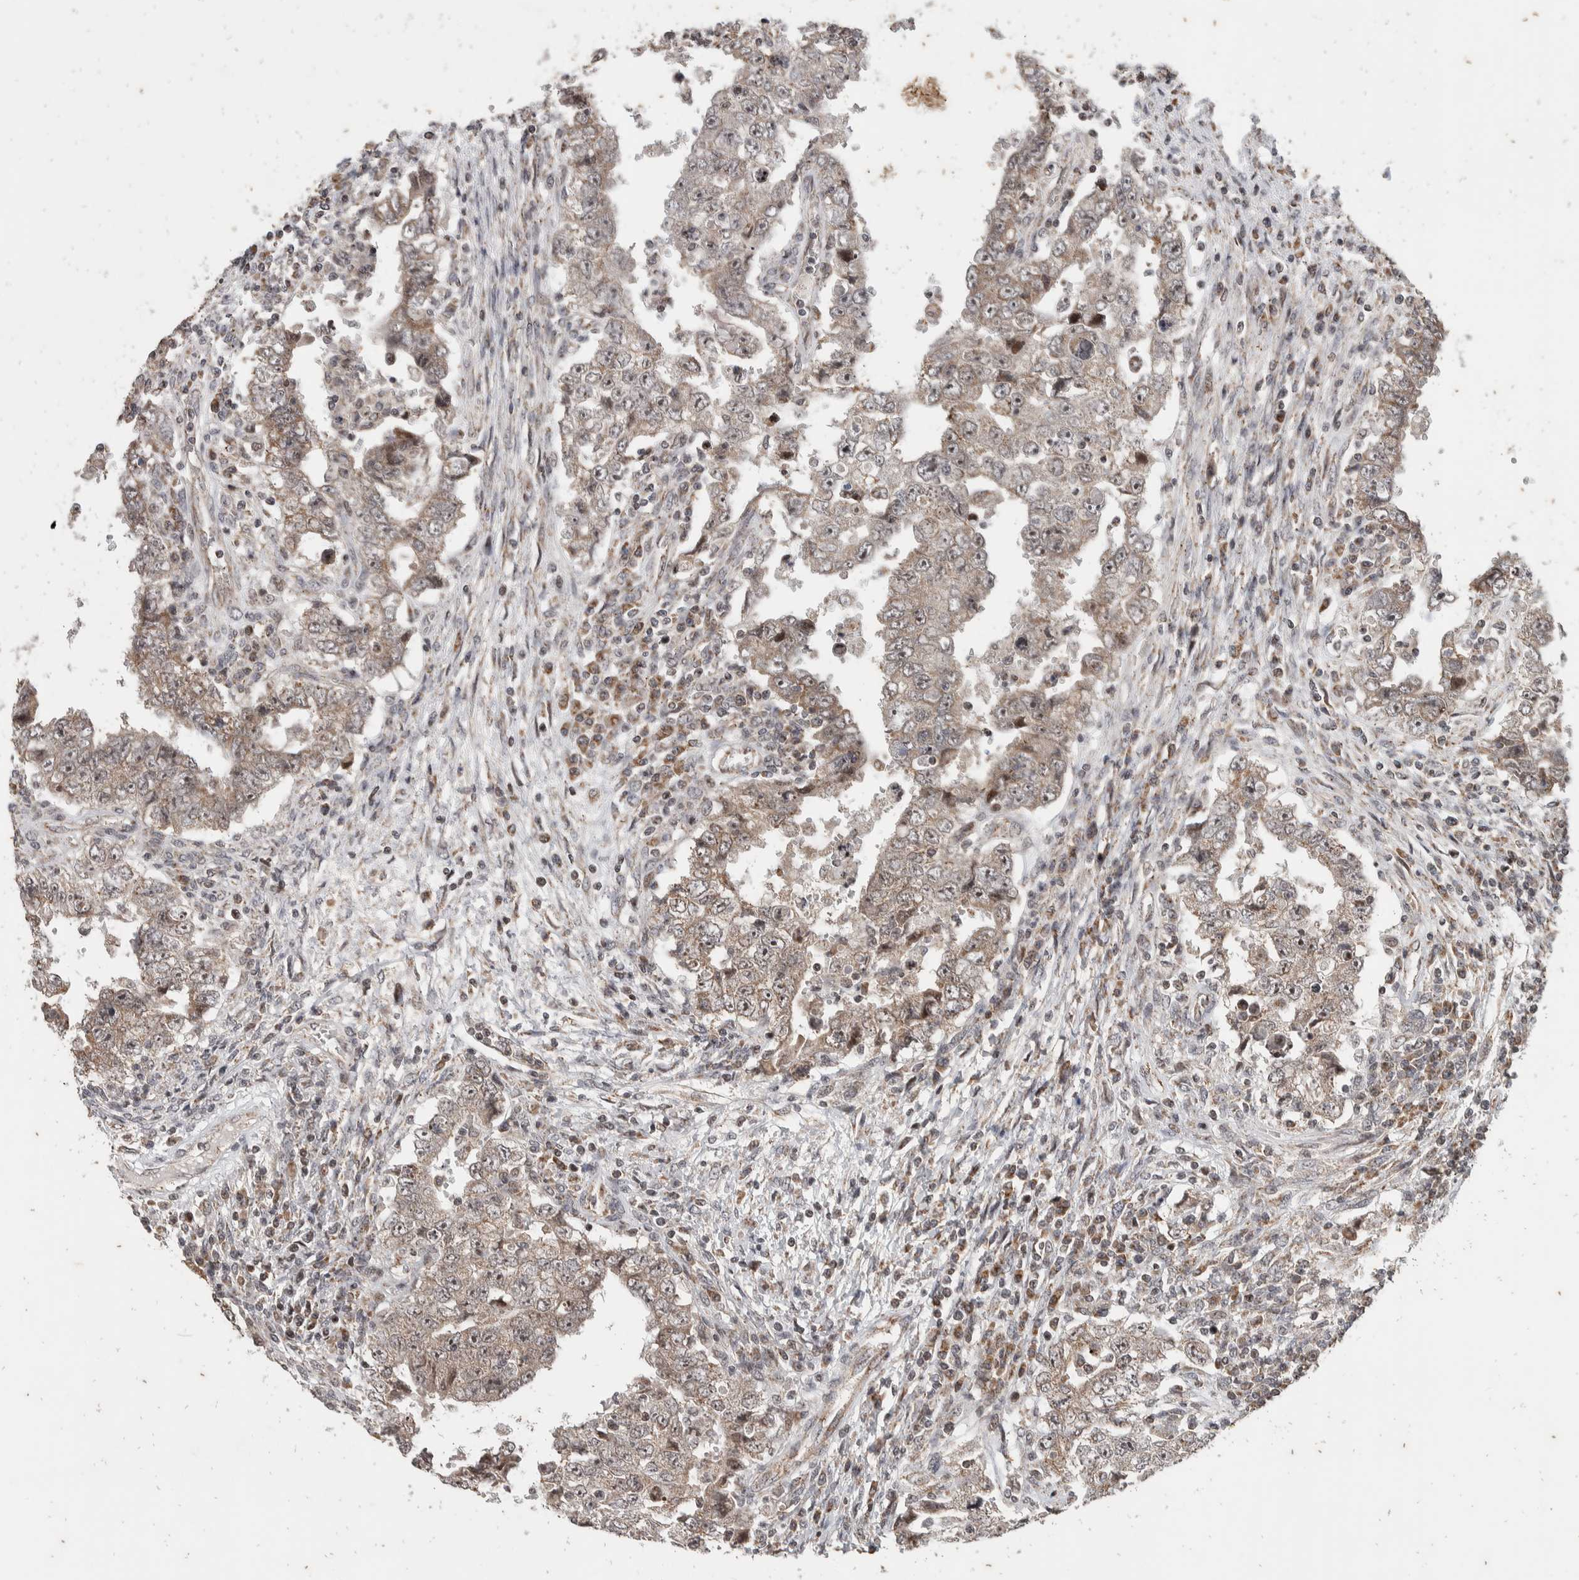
{"staining": {"intensity": "moderate", "quantity": "25%-75%", "location": "cytoplasmic/membranous,nuclear"}, "tissue": "testis cancer", "cell_type": "Tumor cells", "image_type": "cancer", "snomed": [{"axis": "morphology", "description": "Carcinoma, Embryonal, NOS"}, {"axis": "topography", "description": "Testis"}], "caption": "A brown stain shows moderate cytoplasmic/membranous and nuclear staining of a protein in testis cancer (embryonal carcinoma) tumor cells.", "gene": "ATXN7L1", "patient": {"sex": "male", "age": 26}}